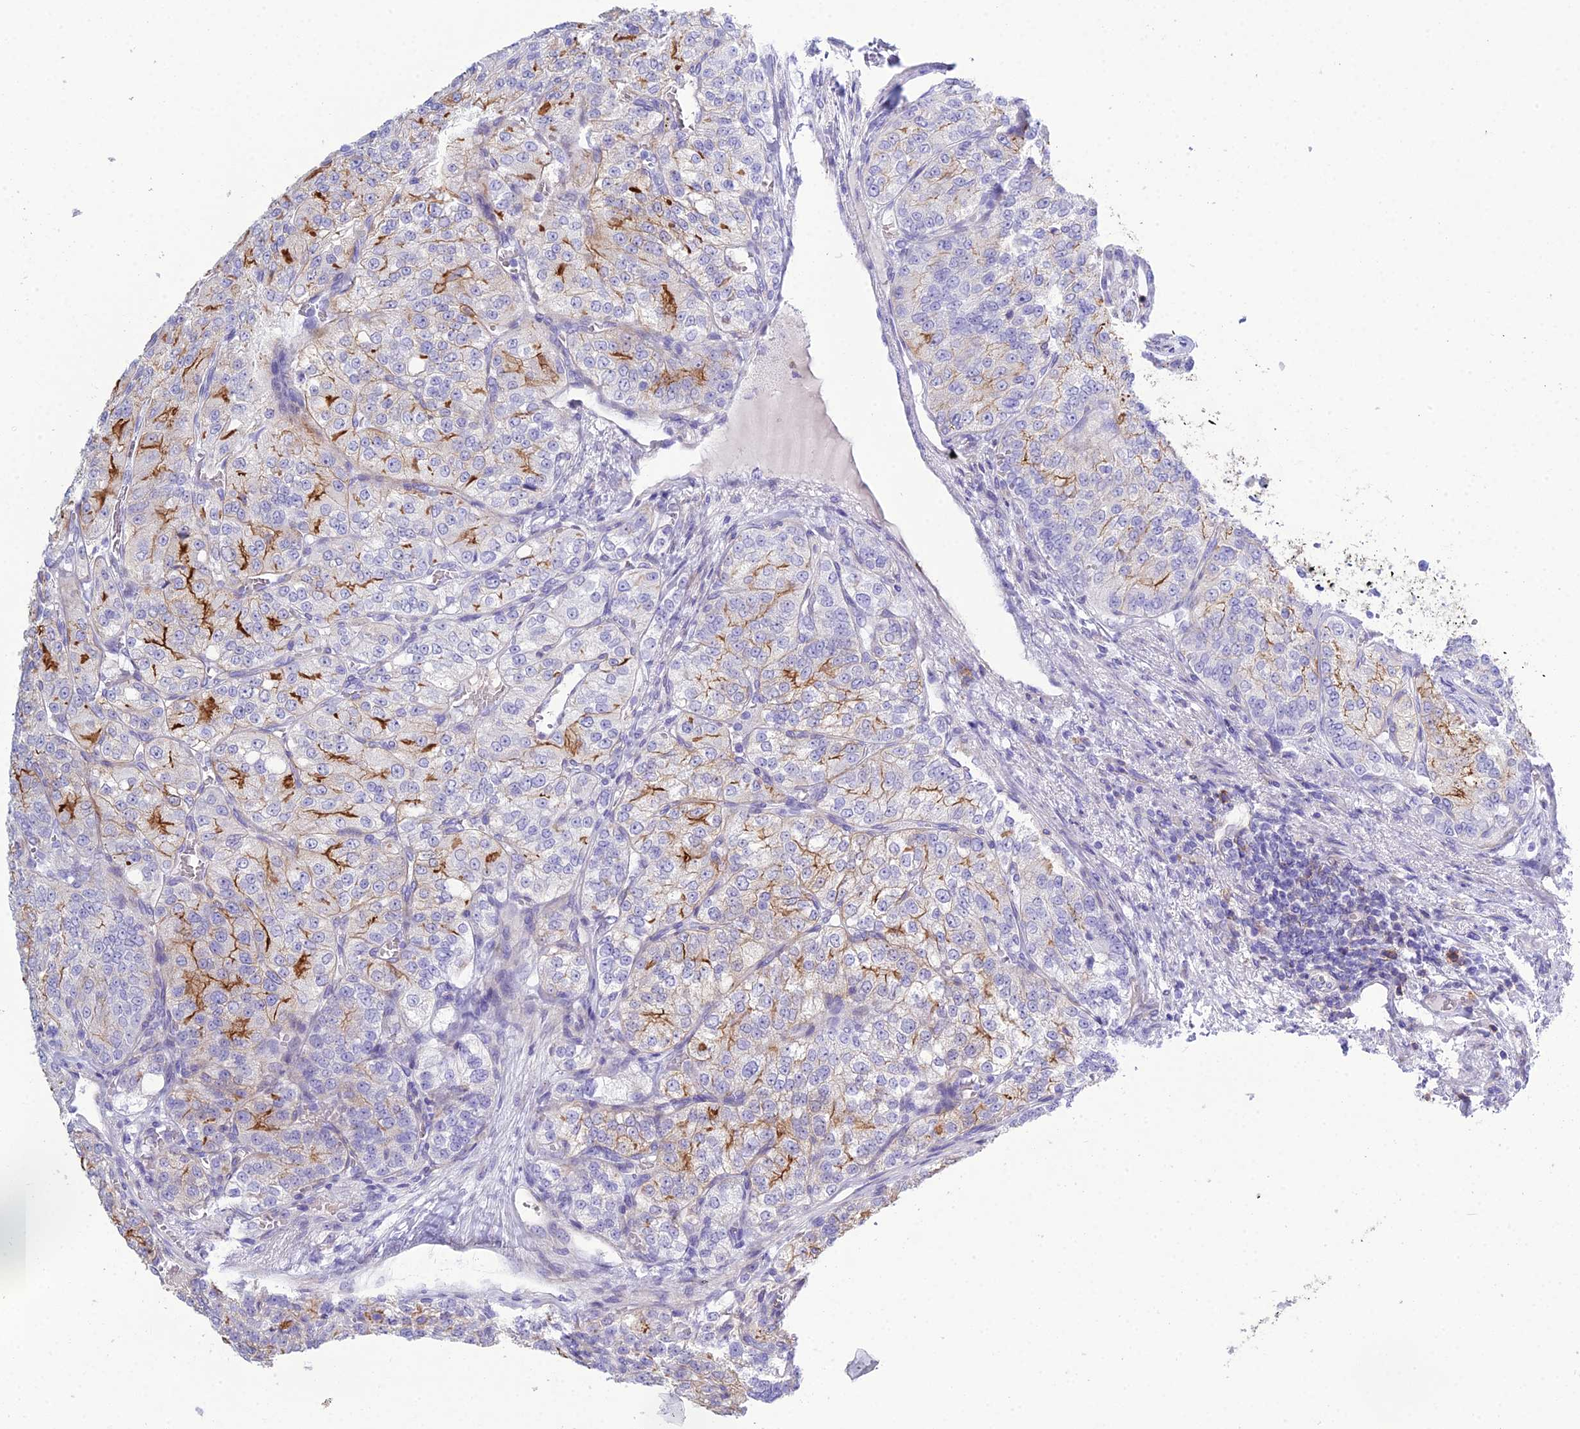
{"staining": {"intensity": "strong", "quantity": "<25%", "location": "cytoplasmic/membranous"}, "tissue": "renal cancer", "cell_type": "Tumor cells", "image_type": "cancer", "snomed": [{"axis": "morphology", "description": "Adenocarcinoma, NOS"}, {"axis": "topography", "description": "Kidney"}], "caption": "Strong cytoplasmic/membranous expression is appreciated in about <25% of tumor cells in adenocarcinoma (renal).", "gene": "OR1Q1", "patient": {"sex": "female", "age": 63}}